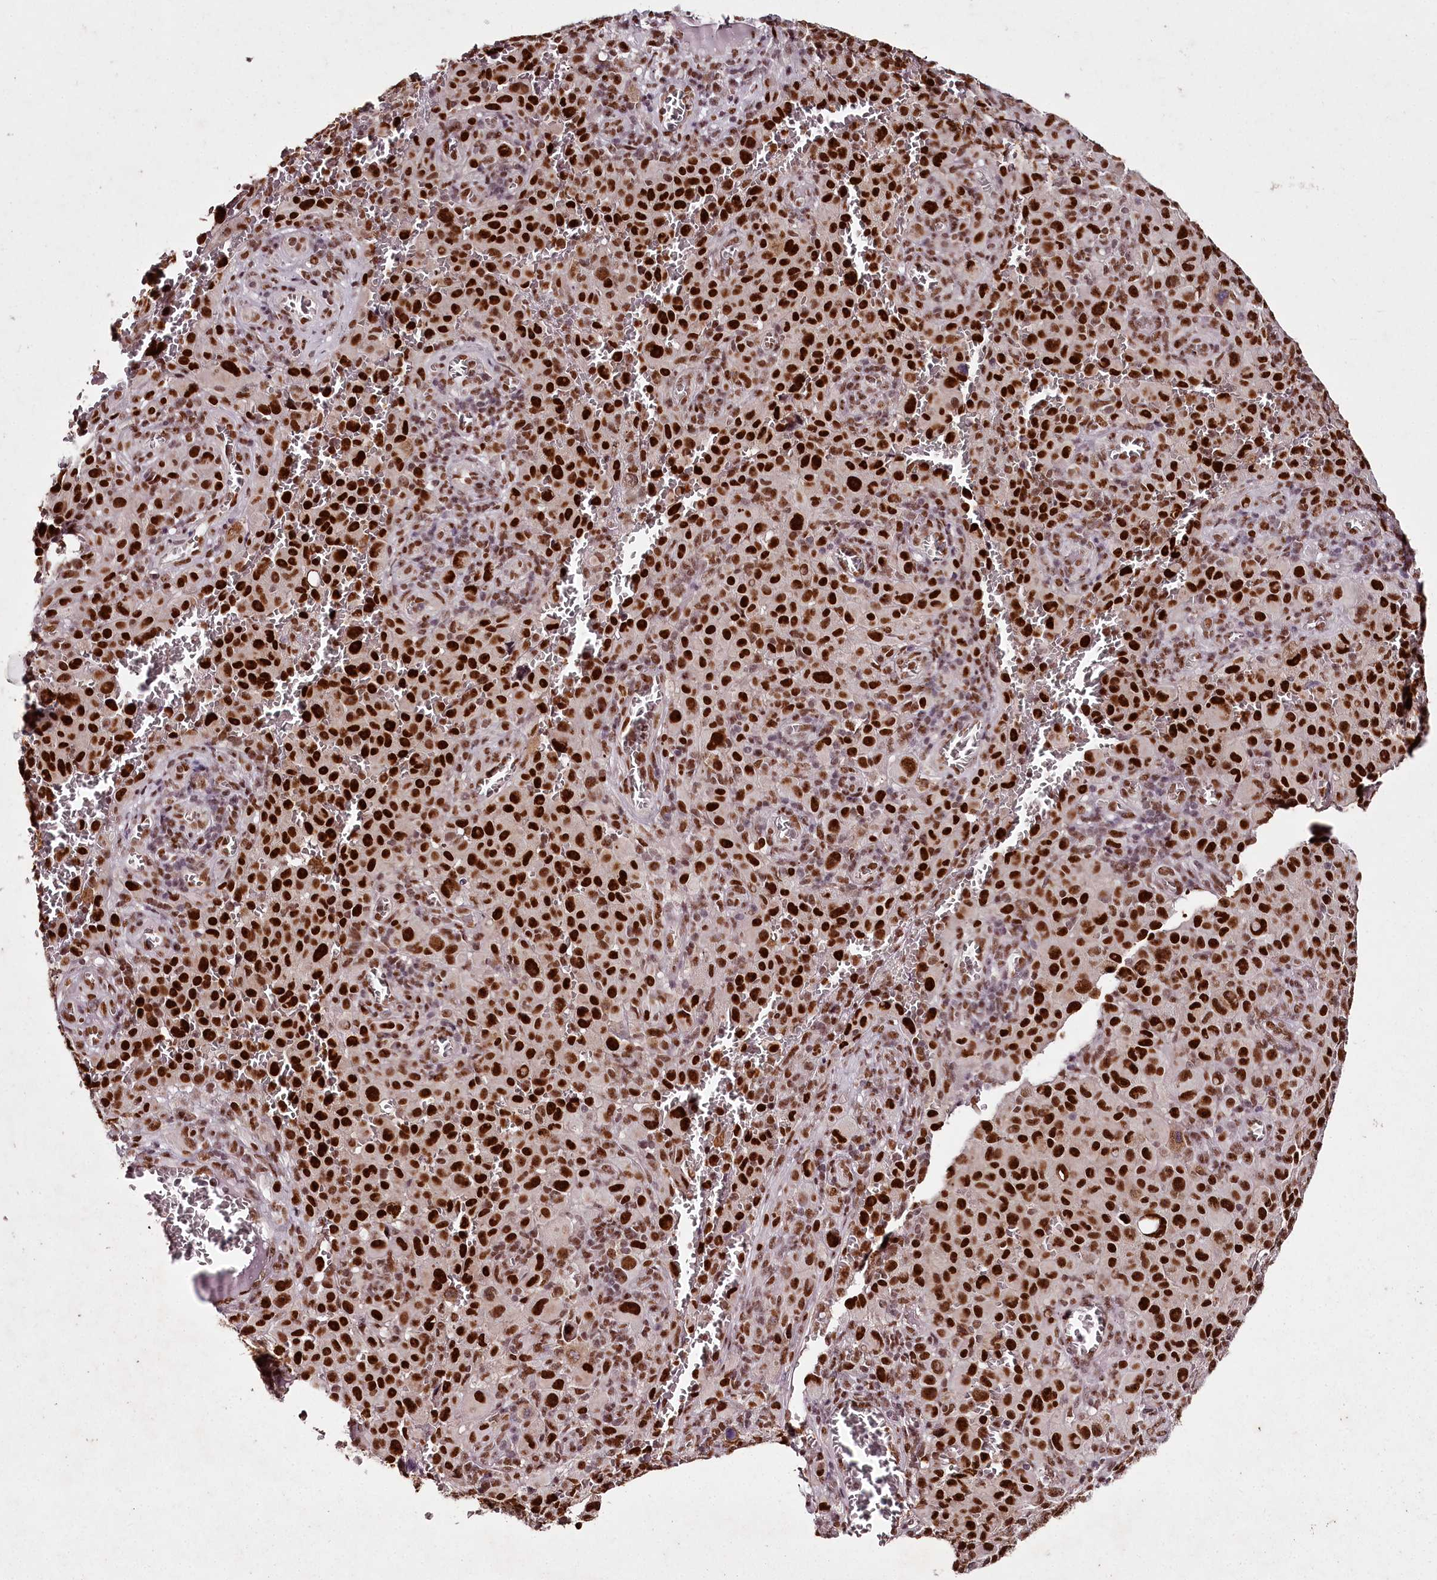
{"staining": {"intensity": "strong", "quantity": ">75%", "location": "nuclear"}, "tissue": "melanoma", "cell_type": "Tumor cells", "image_type": "cancer", "snomed": [{"axis": "morphology", "description": "Malignant melanoma, NOS"}, {"axis": "topography", "description": "Skin"}], "caption": "Melanoma stained with DAB (3,3'-diaminobenzidine) IHC shows high levels of strong nuclear expression in approximately >75% of tumor cells.", "gene": "PSPC1", "patient": {"sex": "female", "age": 82}}